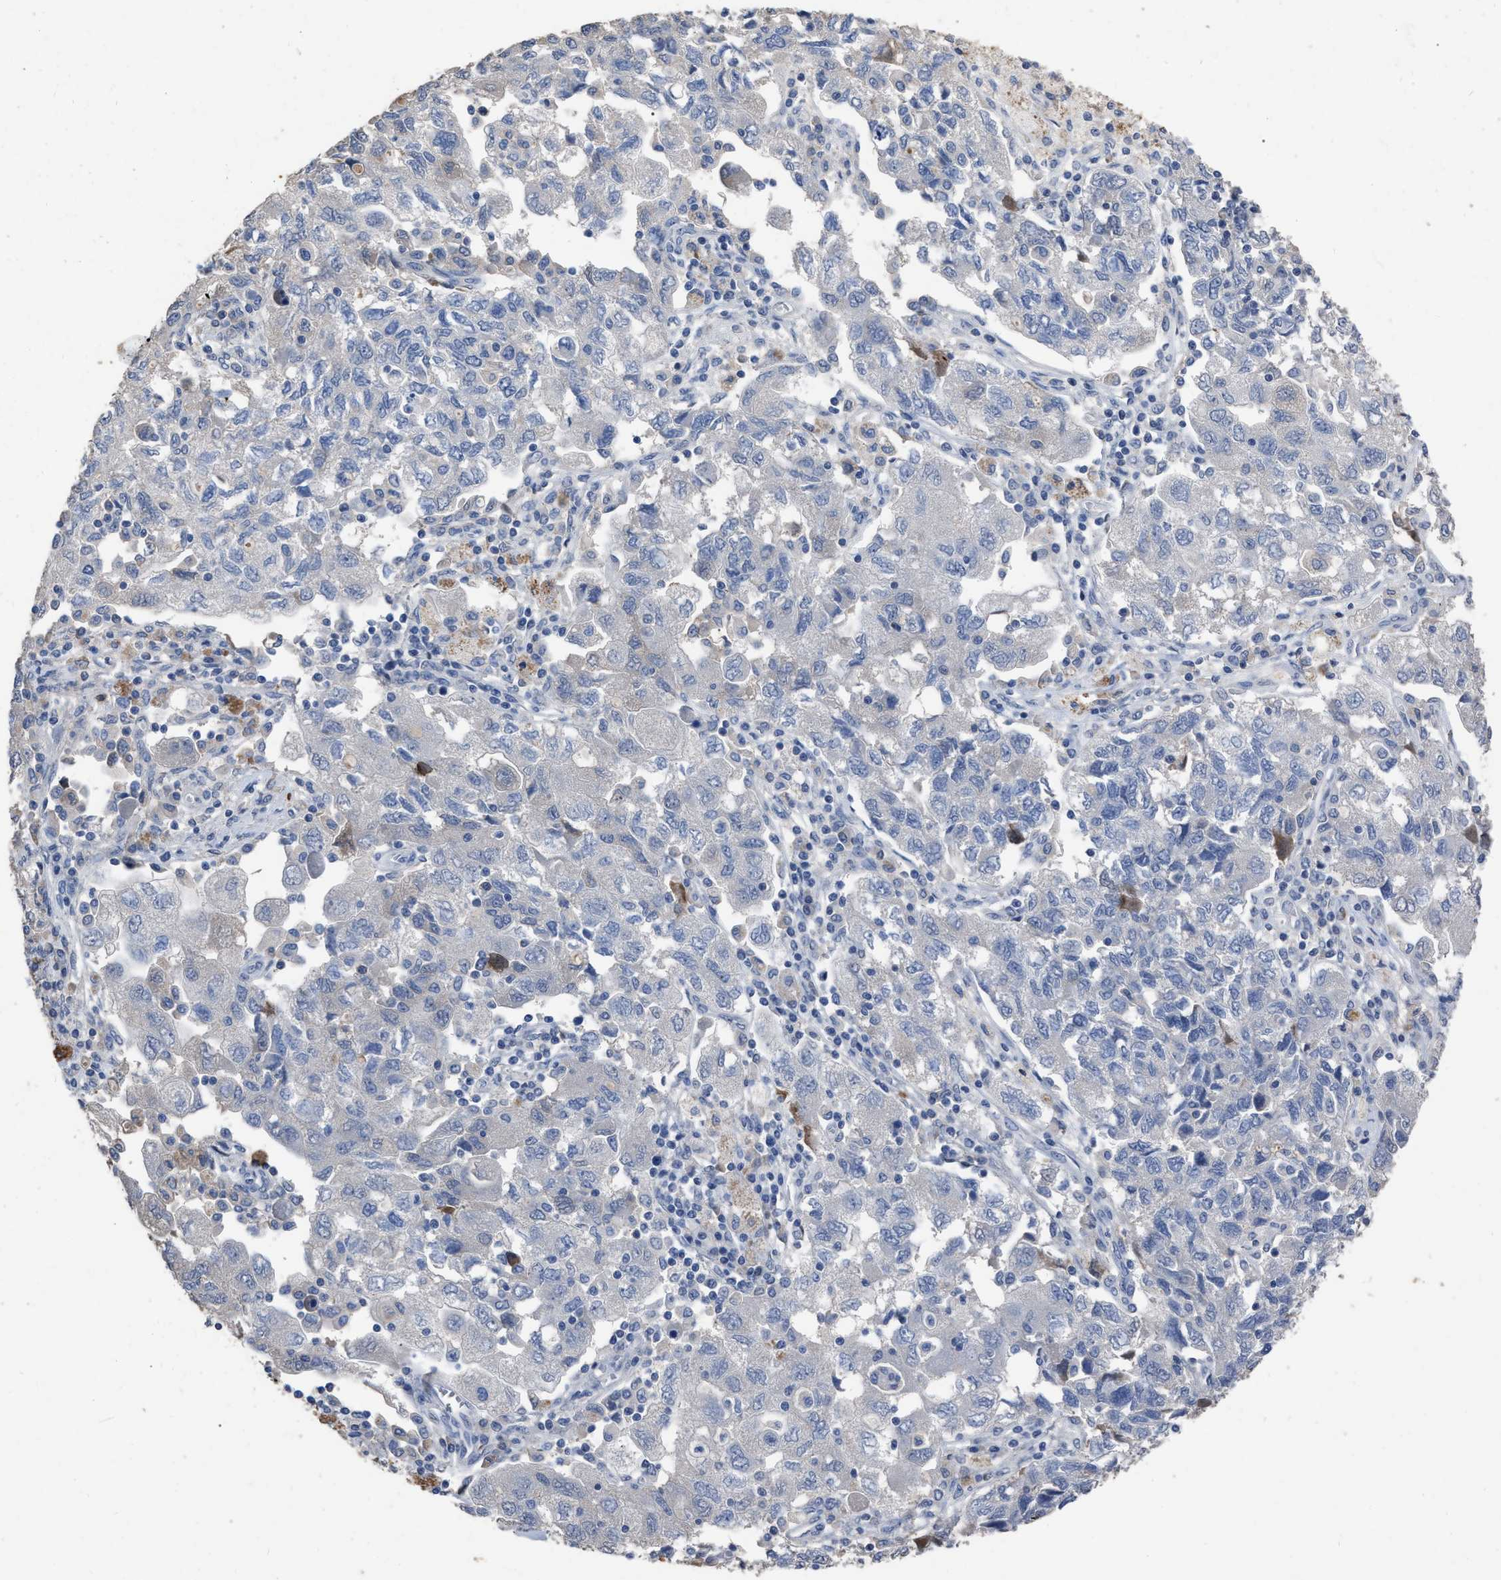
{"staining": {"intensity": "negative", "quantity": "none", "location": "none"}, "tissue": "ovarian cancer", "cell_type": "Tumor cells", "image_type": "cancer", "snomed": [{"axis": "morphology", "description": "Carcinoma, NOS"}, {"axis": "morphology", "description": "Cystadenocarcinoma, serous, NOS"}, {"axis": "topography", "description": "Ovary"}], "caption": "Immunohistochemistry photomicrograph of neoplastic tissue: carcinoma (ovarian) stained with DAB exhibits no significant protein expression in tumor cells.", "gene": "HABP2", "patient": {"sex": "female", "age": 69}}